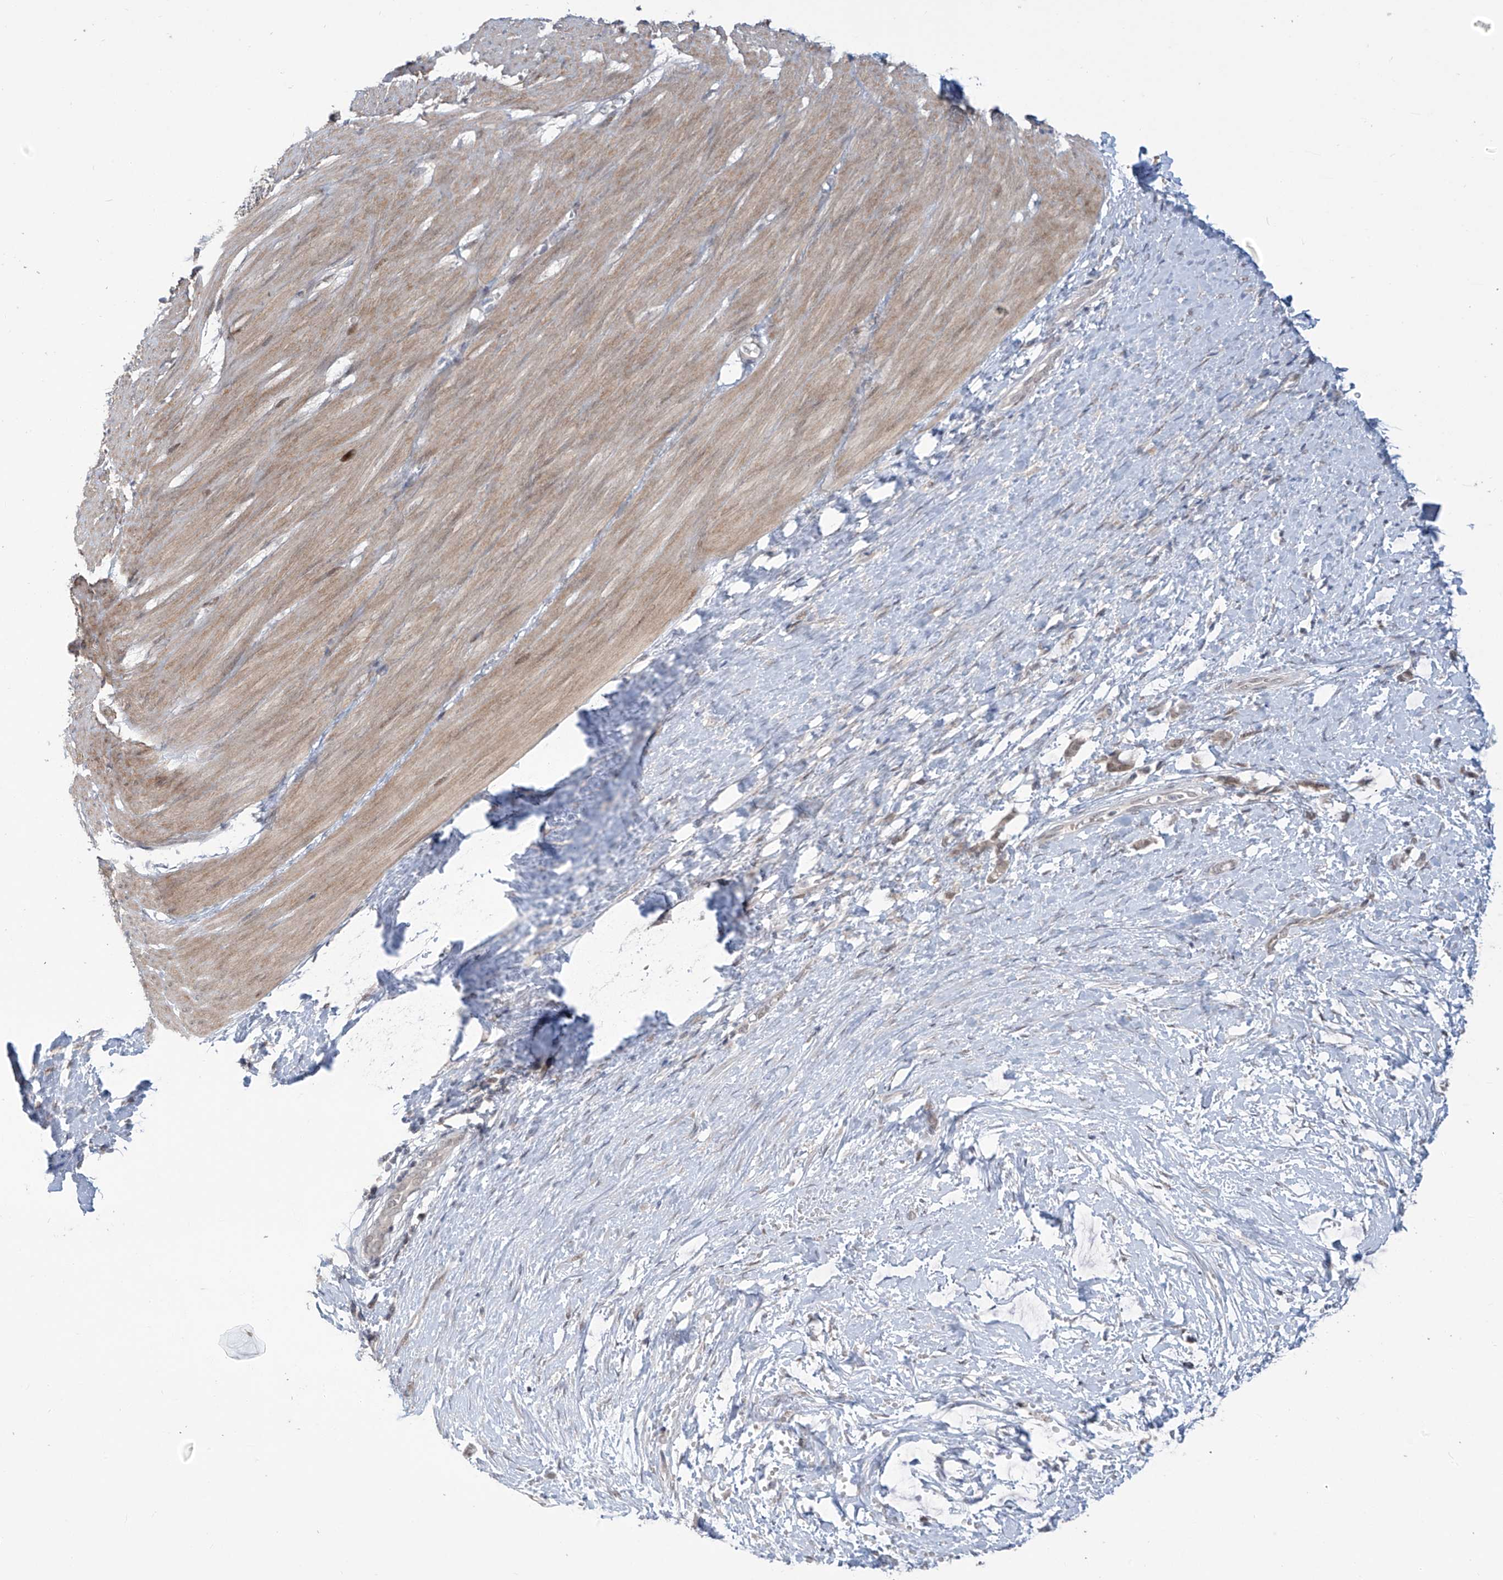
{"staining": {"intensity": "moderate", "quantity": ">75%", "location": "cytoplasmic/membranous"}, "tissue": "smooth muscle", "cell_type": "Smooth muscle cells", "image_type": "normal", "snomed": [{"axis": "morphology", "description": "Normal tissue, NOS"}, {"axis": "morphology", "description": "Adenocarcinoma, NOS"}, {"axis": "topography", "description": "Colon"}, {"axis": "topography", "description": "Peripheral nerve tissue"}], "caption": "A medium amount of moderate cytoplasmic/membranous expression is identified in about >75% of smooth muscle cells in normal smooth muscle. (DAB (3,3'-diaminobenzidine) IHC with brightfield microscopy, high magnification).", "gene": "OGT", "patient": {"sex": "male", "age": 14}}